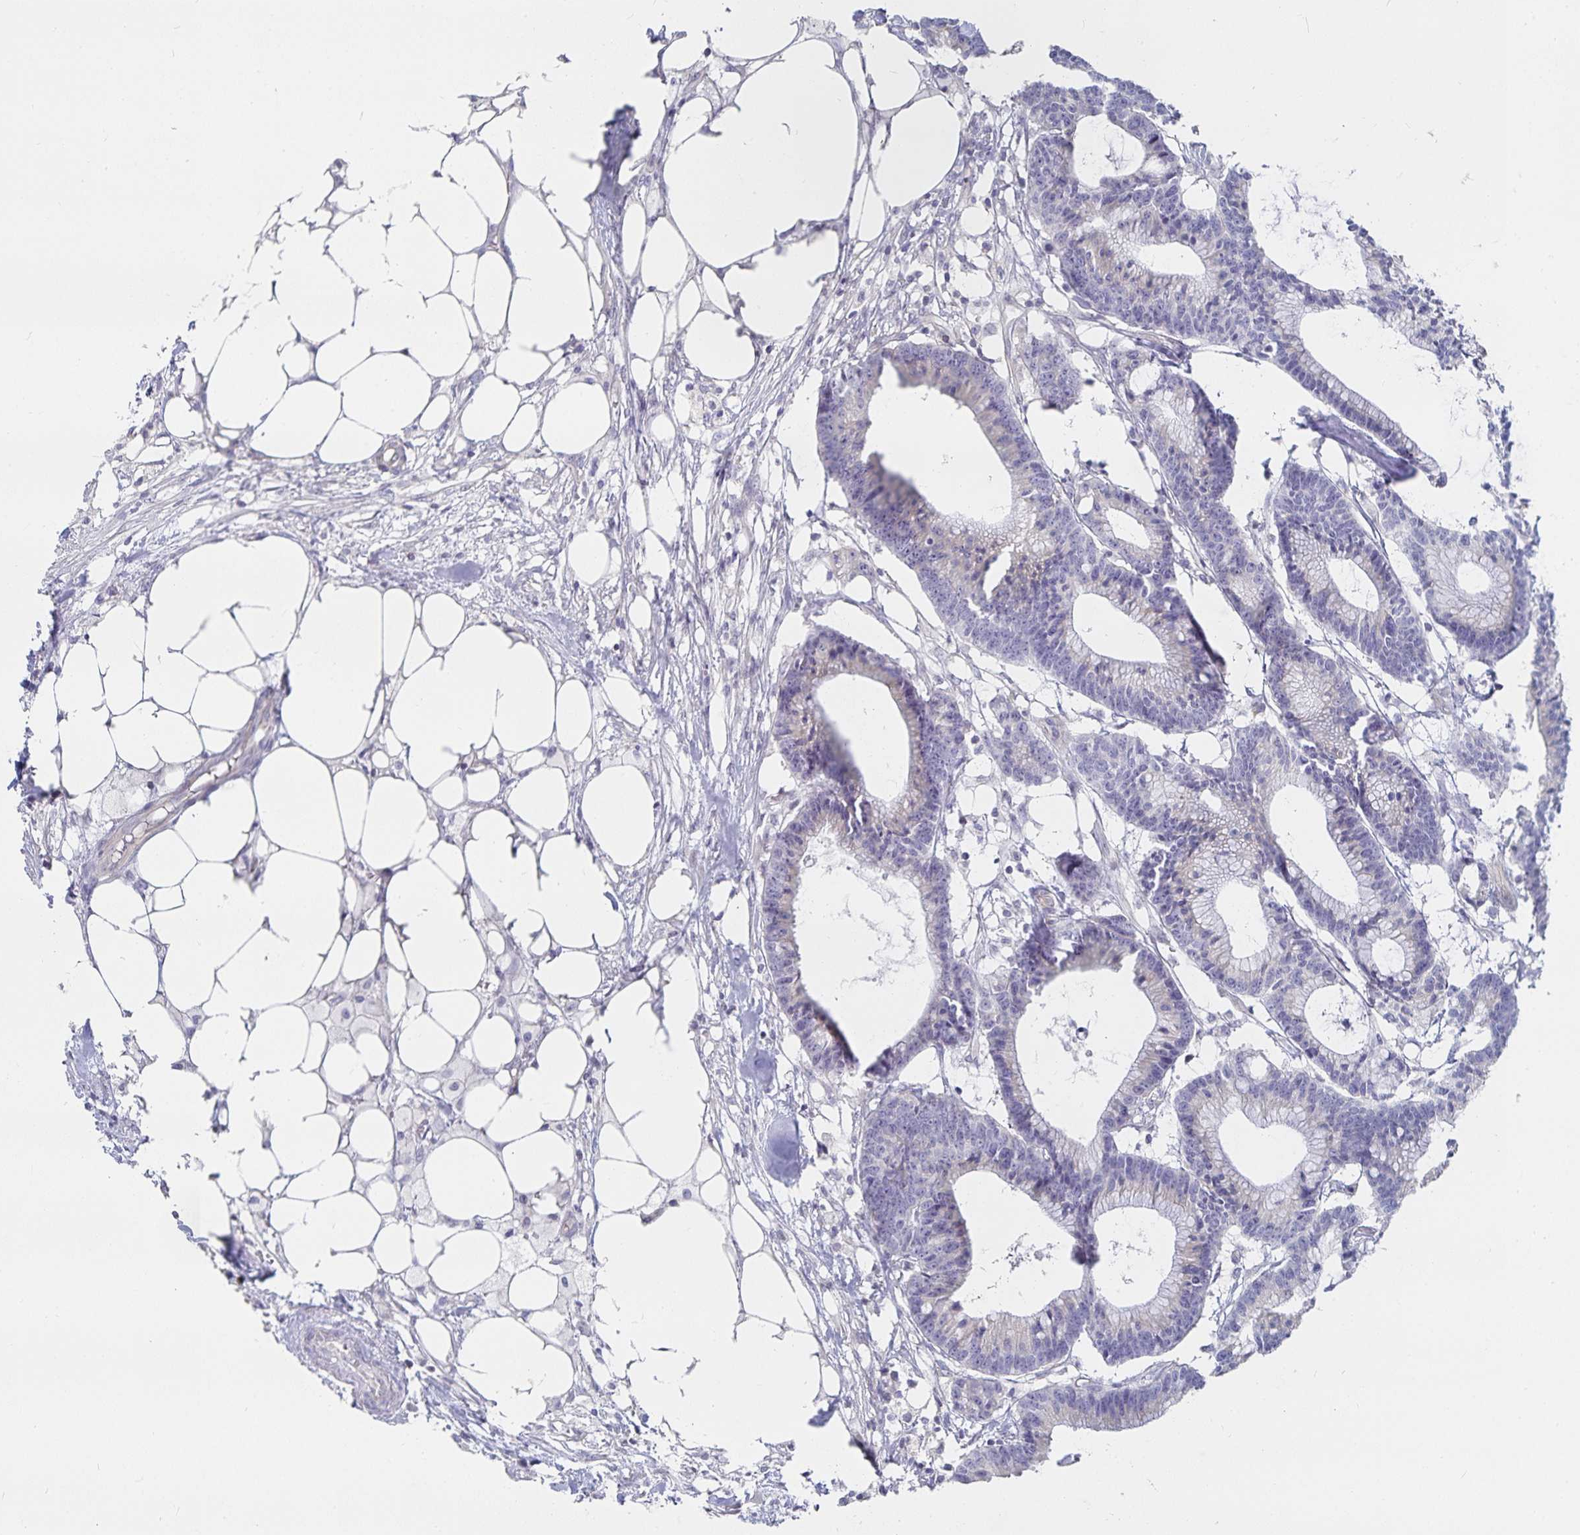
{"staining": {"intensity": "negative", "quantity": "none", "location": "none"}, "tissue": "colorectal cancer", "cell_type": "Tumor cells", "image_type": "cancer", "snomed": [{"axis": "morphology", "description": "Adenocarcinoma, NOS"}, {"axis": "topography", "description": "Colon"}], "caption": "This is an immunohistochemistry micrograph of human colorectal adenocarcinoma. There is no expression in tumor cells.", "gene": "SFTPA1", "patient": {"sex": "female", "age": 78}}